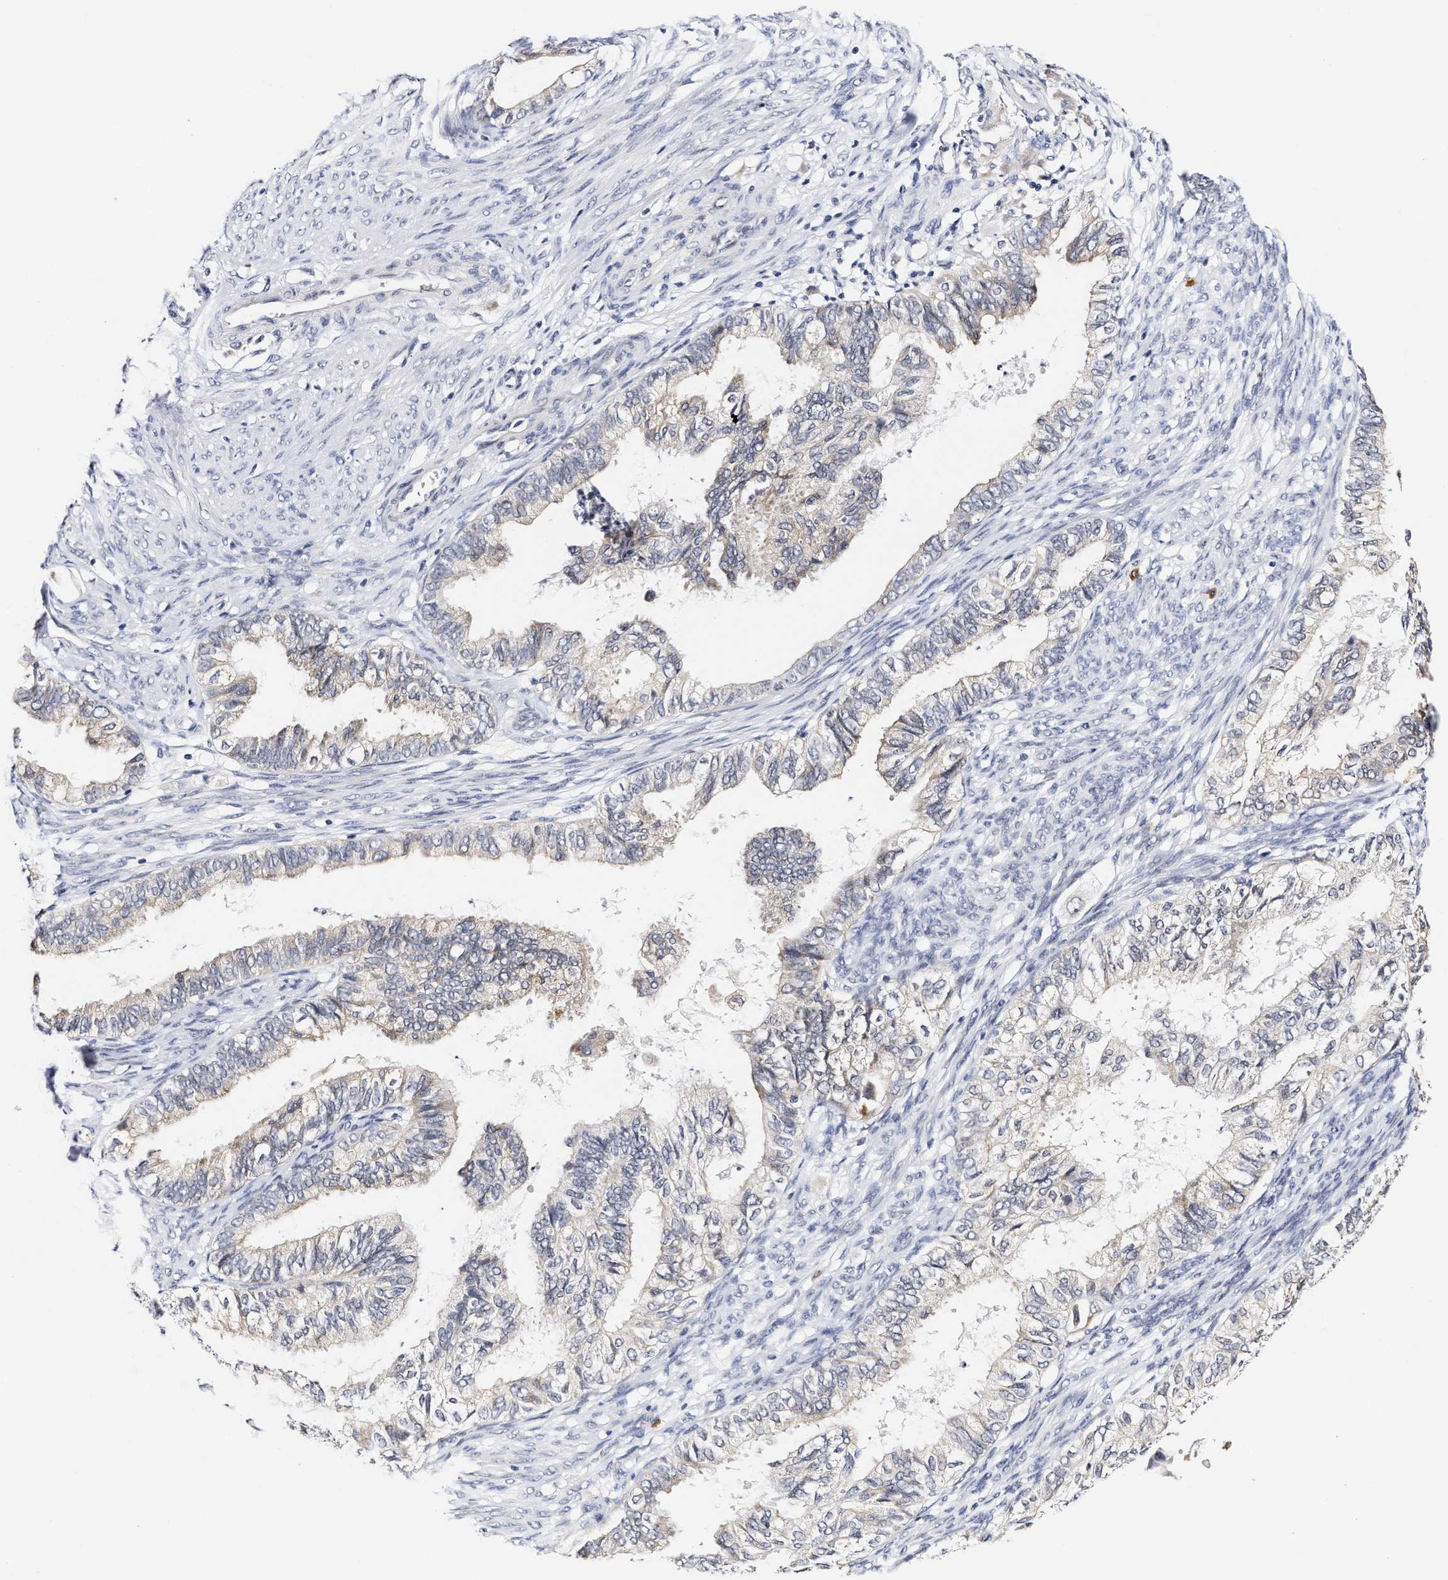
{"staining": {"intensity": "negative", "quantity": "none", "location": "none"}, "tissue": "cervical cancer", "cell_type": "Tumor cells", "image_type": "cancer", "snomed": [{"axis": "morphology", "description": "Normal tissue, NOS"}, {"axis": "morphology", "description": "Adenocarcinoma, NOS"}, {"axis": "topography", "description": "Cervix"}, {"axis": "topography", "description": "Endometrium"}], "caption": "Immunohistochemical staining of human cervical cancer (adenocarcinoma) shows no significant positivity in tumor cells.", "gene": "RINT1", "patient": {"sex": "female", "age": 86}}